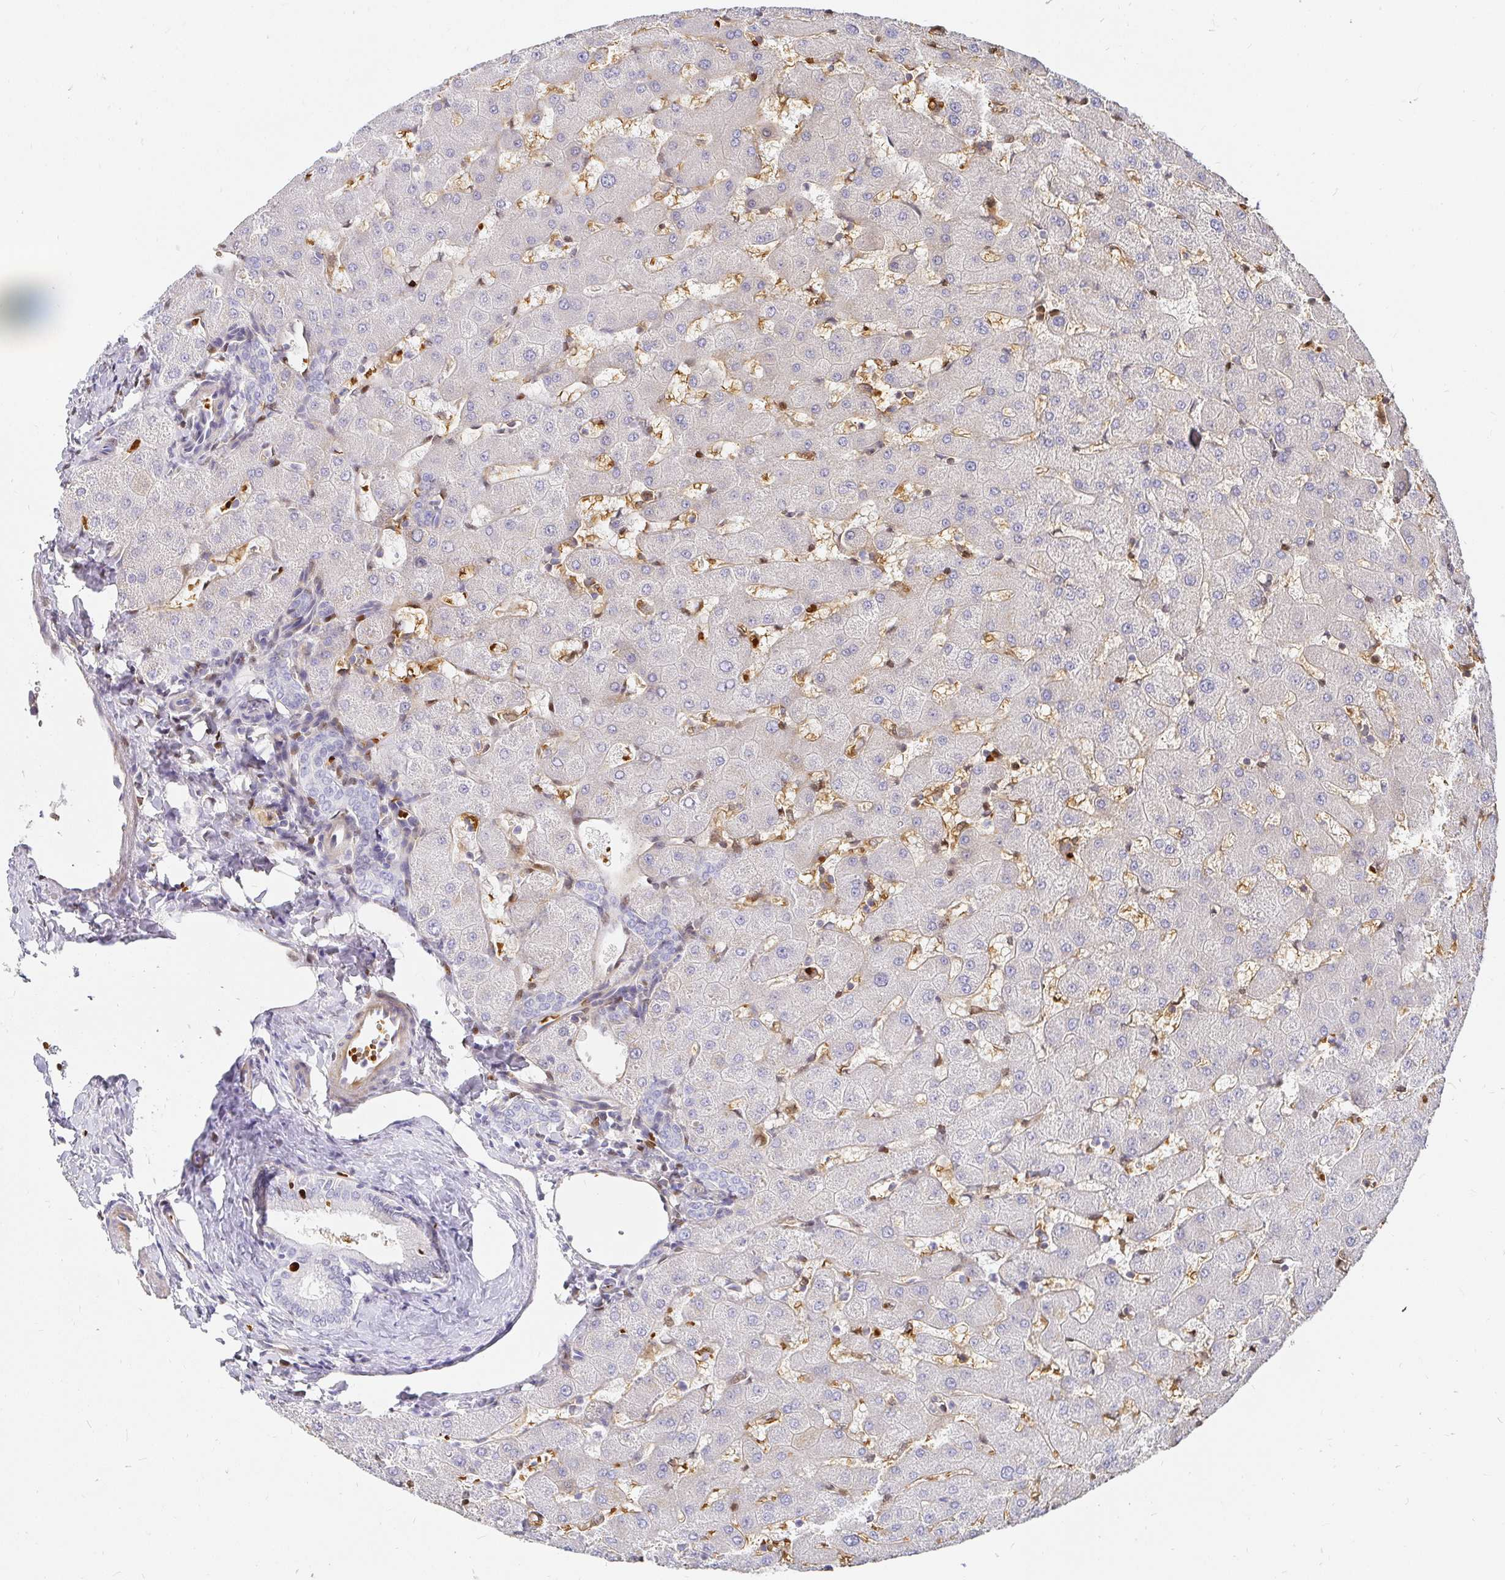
{"staining": {"intensity": "negative", "quantity": "none", "location": "none"}, "tissue": "liver", "cell_type": "Cholangiocytes", "image_type": "normal", "snomed": [{"axis": "morphology", "description": "Normal tissue, NOS"}, {"axis": "topography", "description": "Liver"}], "caption": "This micrograph is of unremarkable liver stained with immunohistochemistry (IHC) to label a protein in brown with the nuclei are counter-stained blue. There is no staining in cholangiocytes. (DAB (3,3'-diaminobenzidine) immunohistochemistry visualized using brightfield microscopy, high magnification).", "gene": "FGF21", "patient": {"sex": "female", "age": 63}}